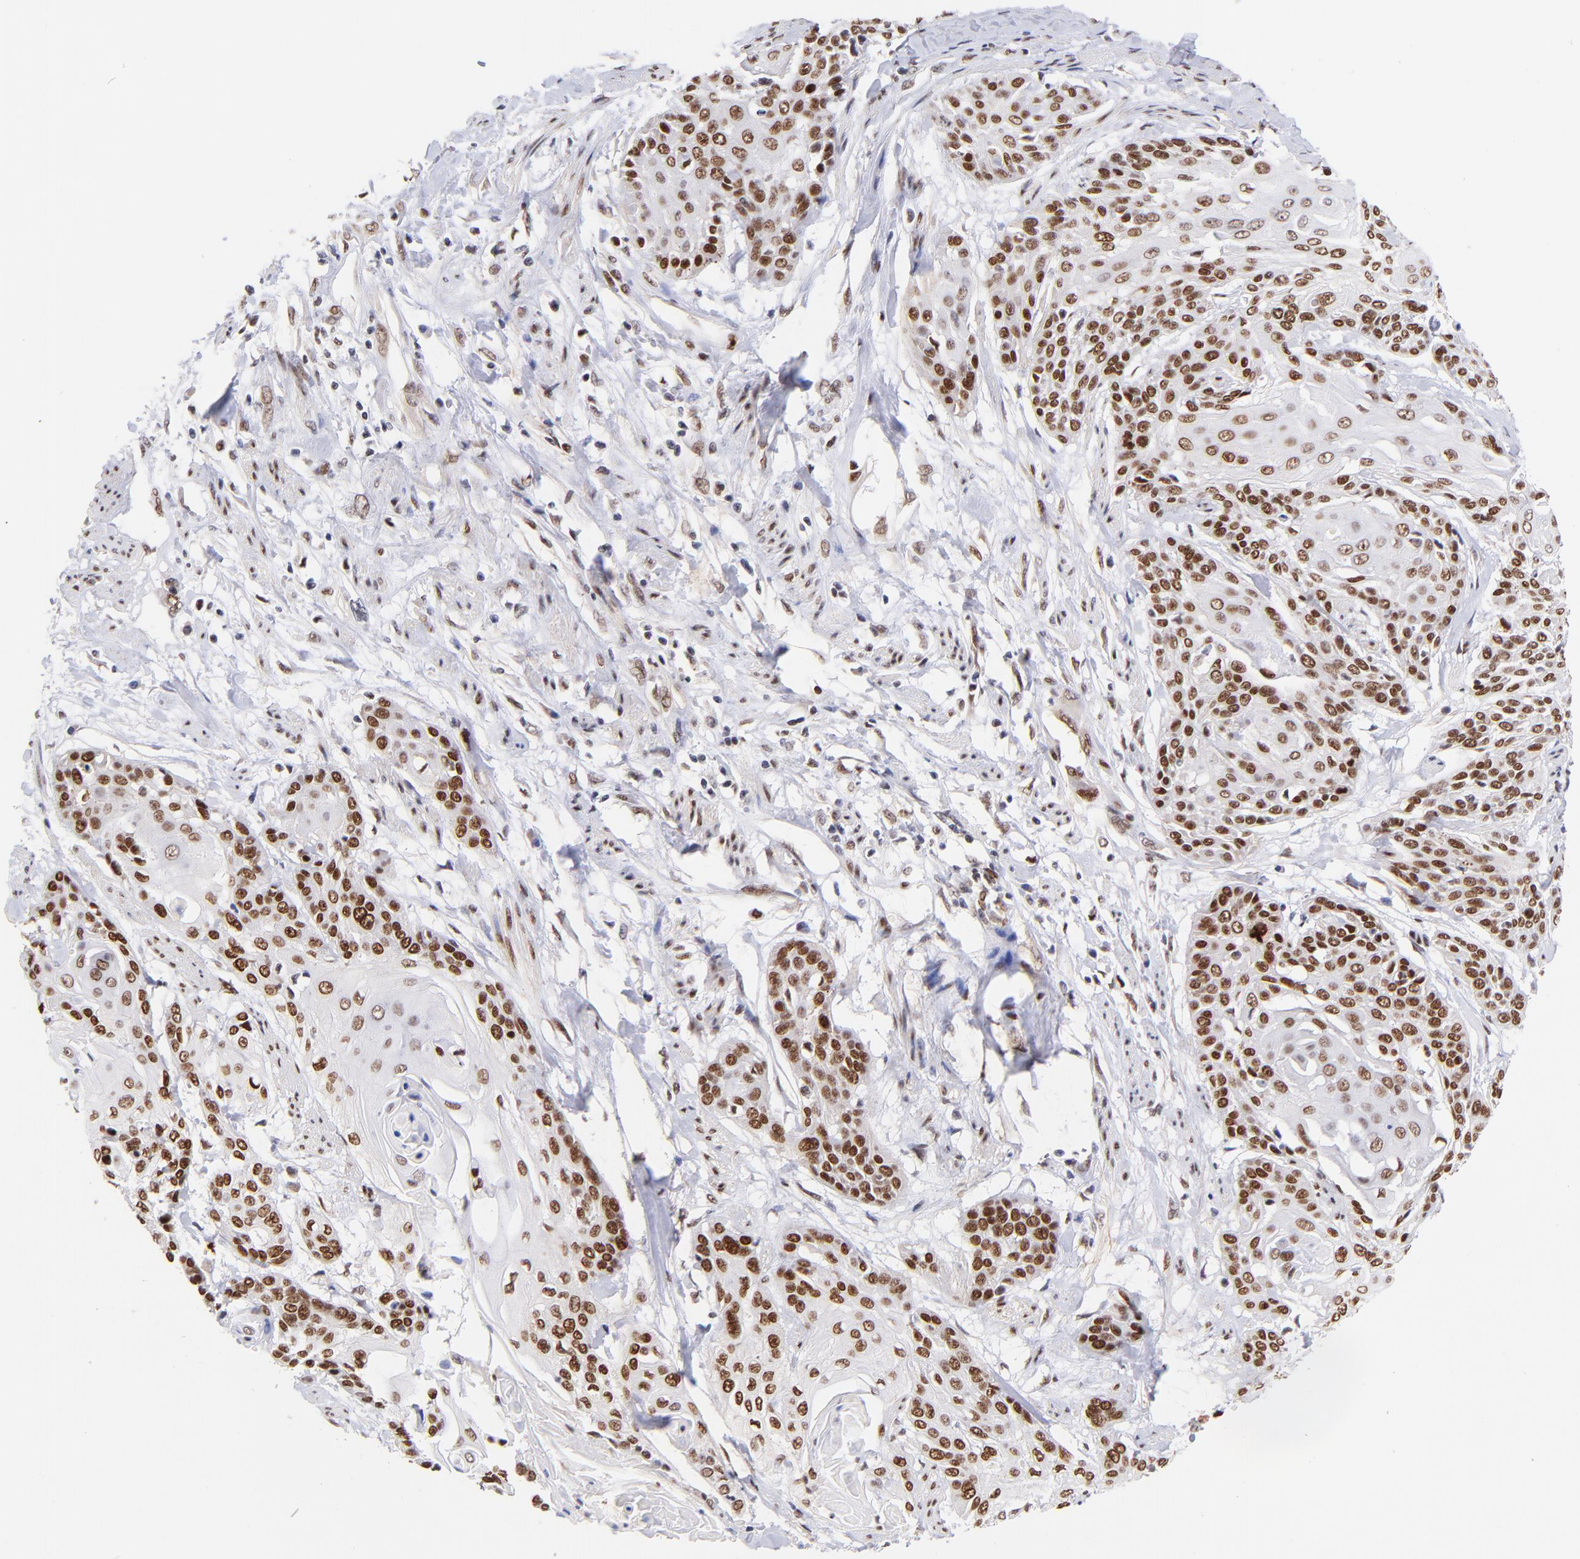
{"staining": {"intensity": "moderate", "quantity": ">75%", "location": "nuclear"}, "tissue": "cervical cancer", "cell_type": "Tumor cells", "image_type": "cancer", "snomed": [{"axis": "morphology", "description": "Squamous cell carcinoma, NOS"}, {"axis": "topography", "description": "Cervix"}], "caption": "Human cervical cancer stained with a brown dye exhibits moderate nuclear positive expression in about >75% of tumor cells.", "gene": "MIDEAS", "patient": {"sex": "female", "age": 57}}